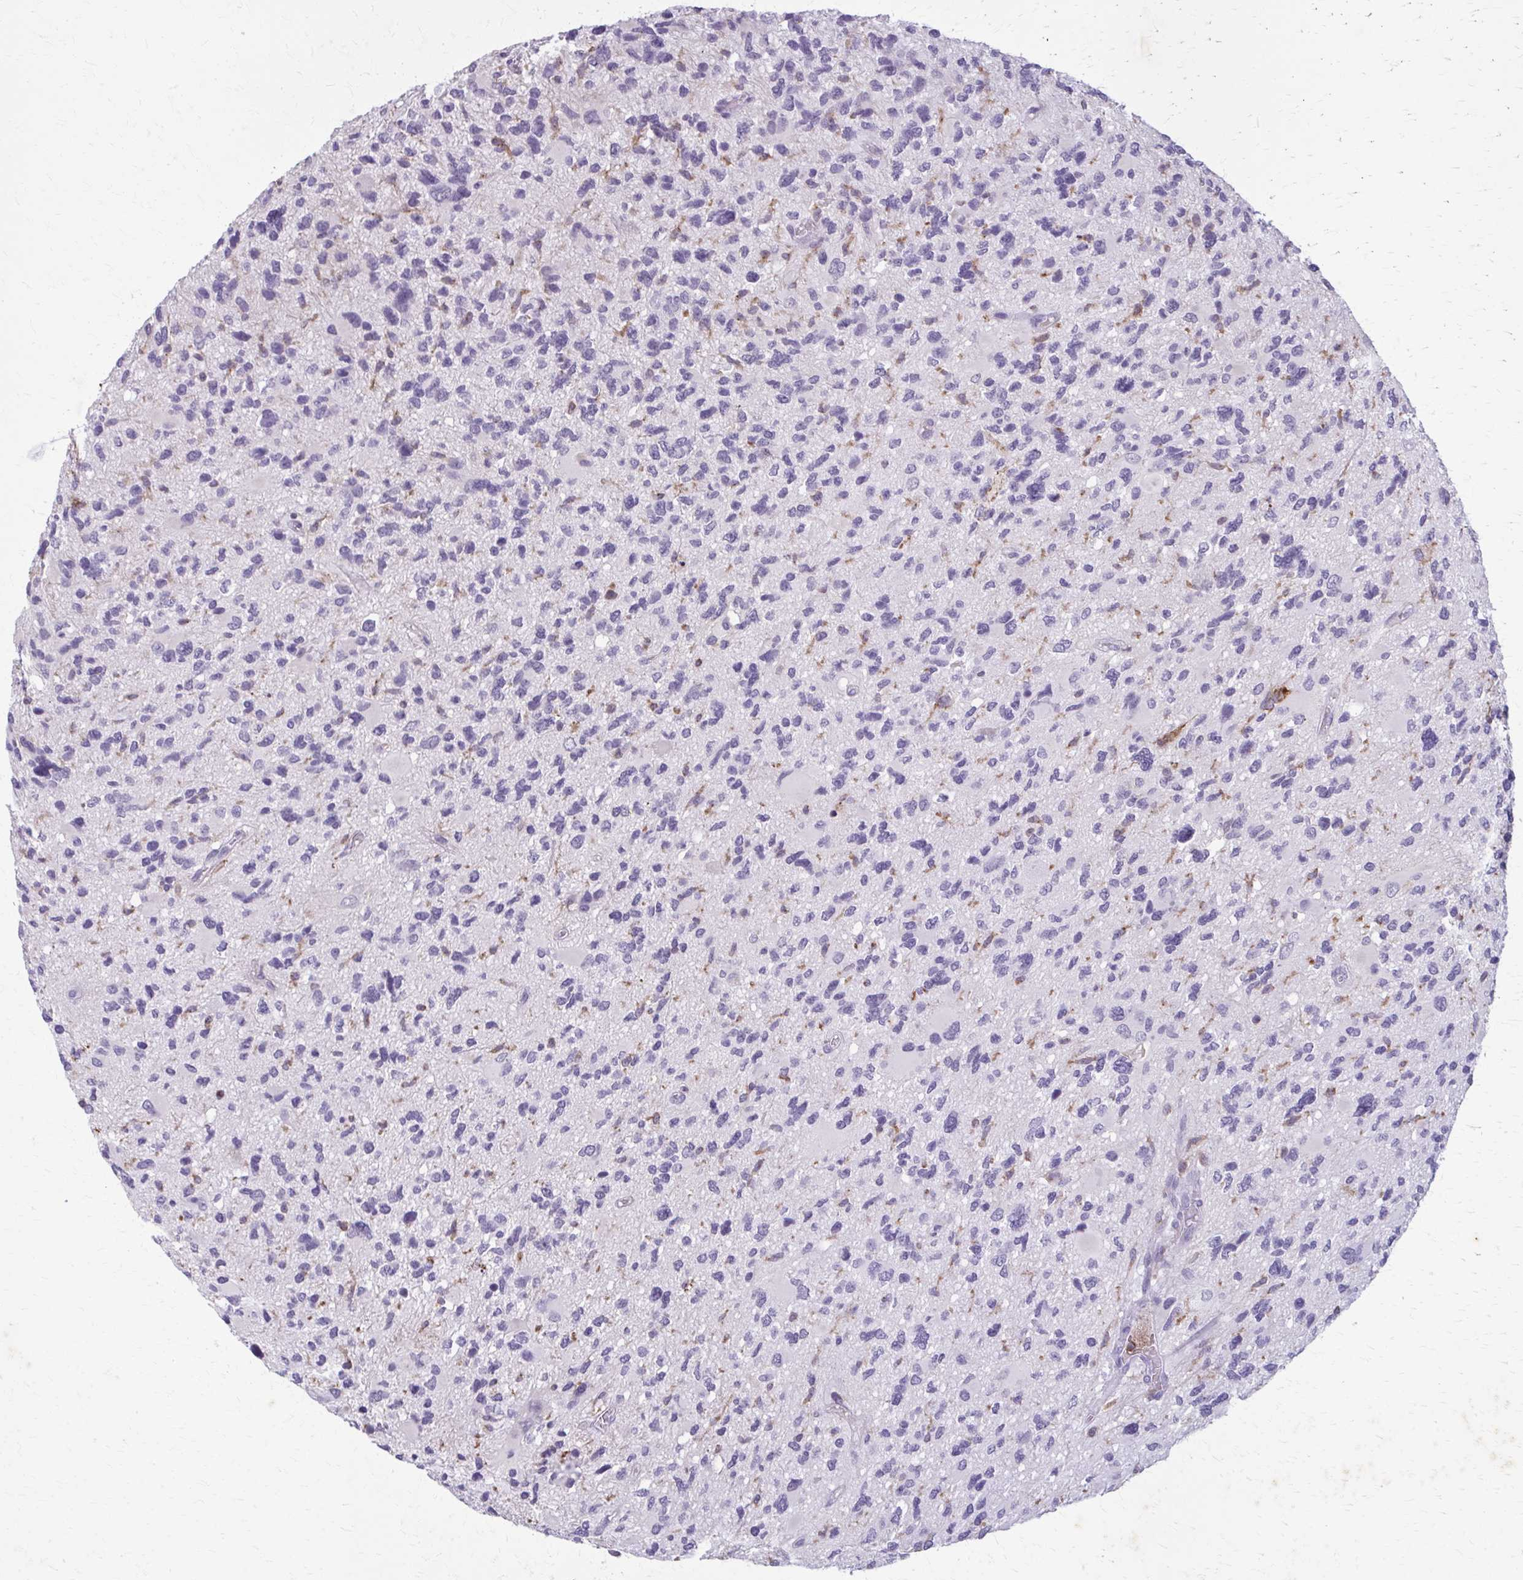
{"staining": {"intensity": "weak", "quantity": "<25%", "location": "cytoplasmic/membranous"}, "tissue": "glioma", "cell_type": "Tumor cells", "image_type": "cancer", "snomed": [{"axis": "morphology", "description": "Glioma, malignant, High grade"}, {"axis": "topography", "description": "Brain"}], "caption": "Tumor cells are negative for protein expression in human malignant glioma (high-grade).", "gene": "CARD9", "patient": {"sex": "female", "age": 11}}